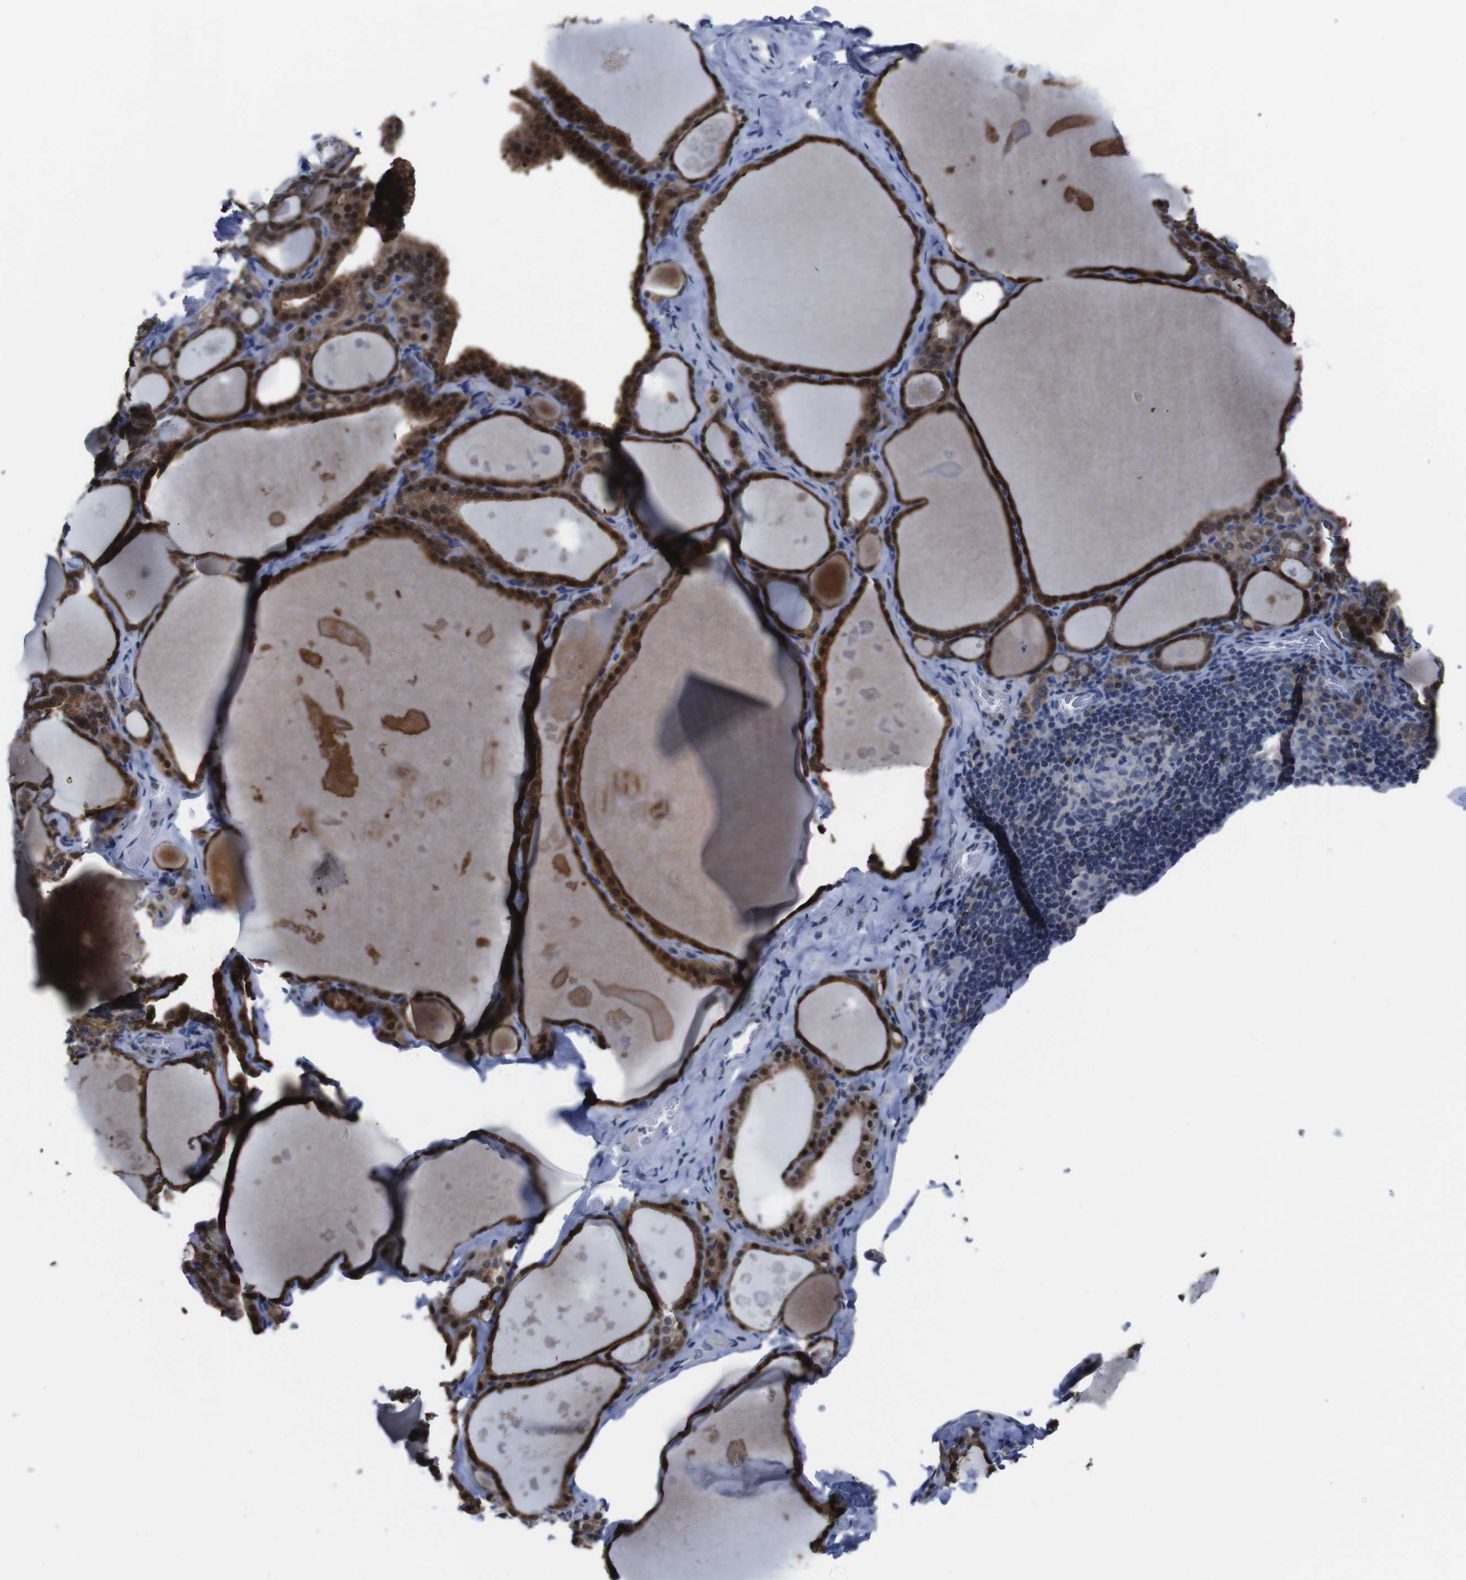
{"staining": {"intensity": "moderate", "quantity": ">75%", "location": "cytoplasmic/membranous"}, "tissue": "thyroid gland", "cell_type": "Glandular cells", "image_type": "normal", "snomed": [{"axis": "morphology", "description": "Normal tissue, NOS"}, {"axis": "topography", "description": "Thyroid gland"}], "caption": "Thyroid gland stained with DAB (3,3'-diaminobenzidine) immunohistochemistry displays medium levels of moderate cytoplasmic/membranous expression in approximately >75% of glandular cells.", "gene": "SEMA4B", "patient": {"sex": "male", "age": 56}}